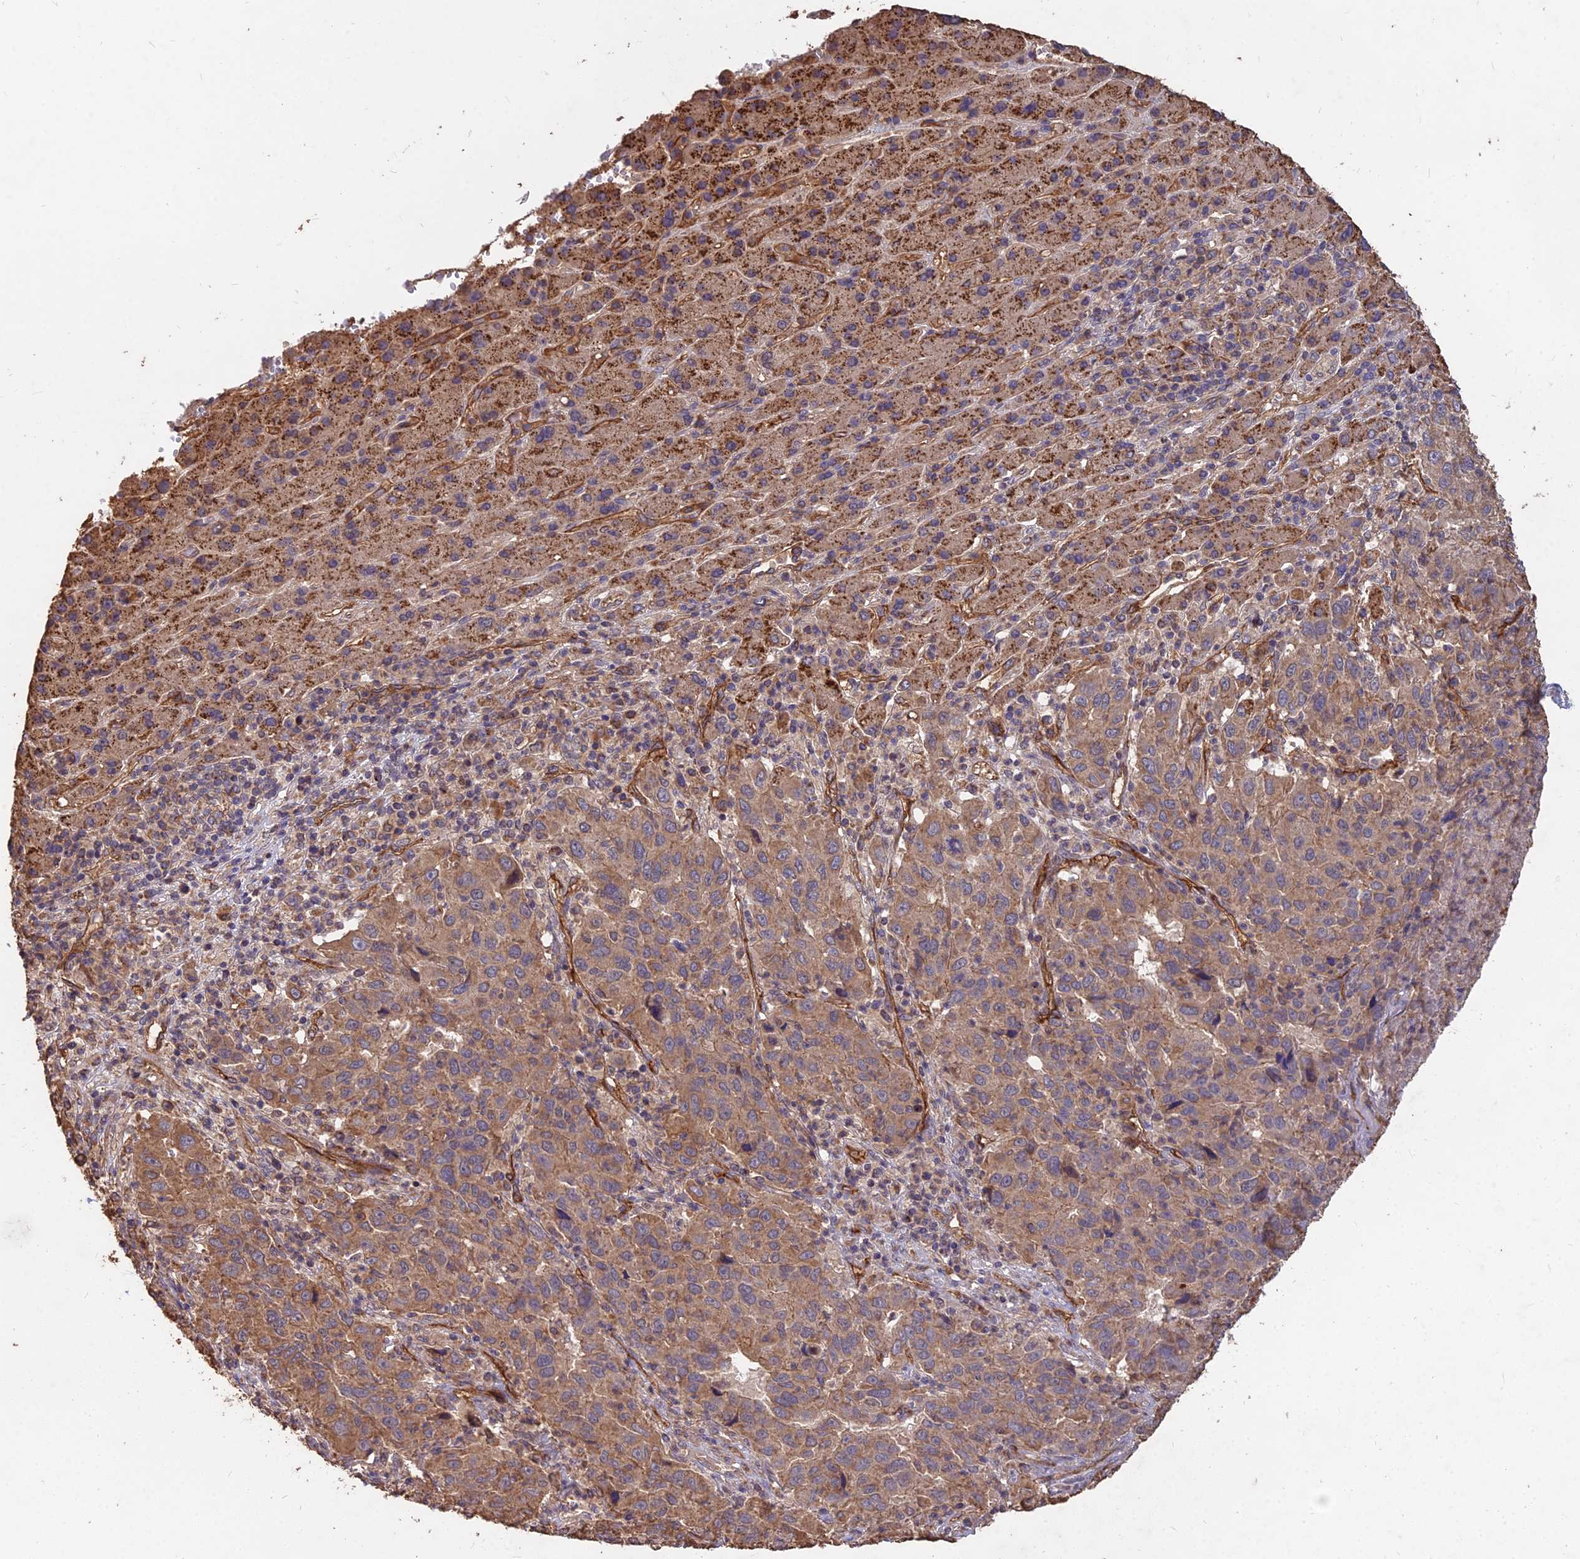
{"staining": {"intensity": "moderate", "quantity": ">75%", "location": "cytoplasmic/membranous"}, "tissue": "liver cancer", "cell_type": "Tumor cells", "image_type": "cancer", "snomed": [{"axis": "morphology", "description": "Carcinoma, Hepatocellular, NOS"}, {"axis": "topography", "description": "Liver"}], "caption": "DAB immunohistochemical staining of human liver hepatocellular carcinoma demonstrates moderate cytoplasmic/membranous protein expression in about >75% of tumor cells.", "gene": "CEMIP2", "patient": {"sex": "male", "age": 63}}